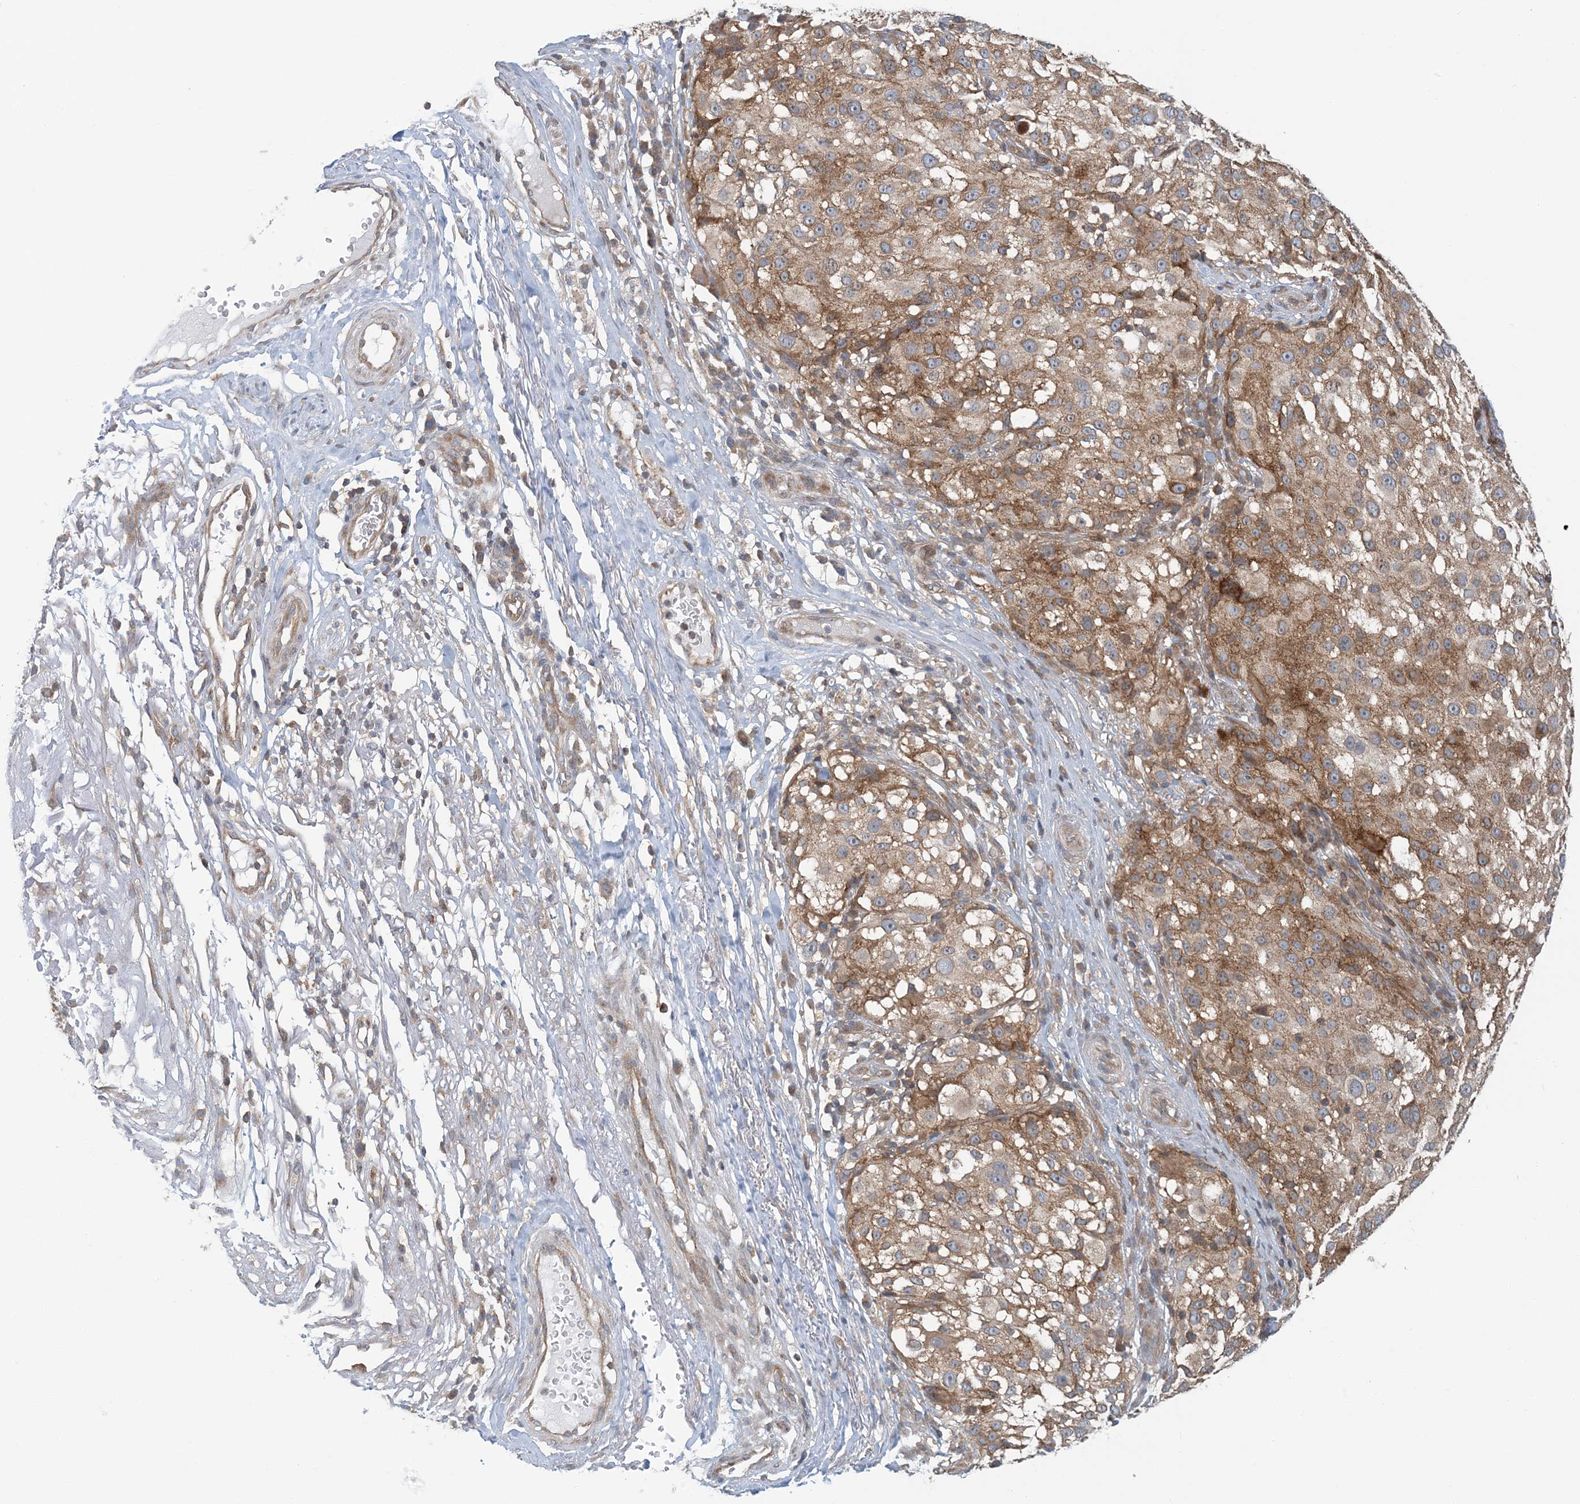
{"staining": {"intensity": "moderate", "quantity": ">75%", "location": "cytoplasmic/membranous"}, "tissue": "melanoma", "cell_type": "Tumor cells", "image_type": "cancer", "snomed": [{"axis": "morphology", "description": "Necrosis, NOS"}, {"axis": "morphology", "description": "Malignant melanoma, NOS"}, {"axis": "topography", "description": "Skin"}], "caption": "This photomicrograph reveals immunohistochemistry (IHC) staining of melanoma, with medium moderate cytoplasmic/membranous staining in approximately >75% of tumor cells.", "gene": "ATP13A2", "patient": {"sex": "female", "age": 87}}